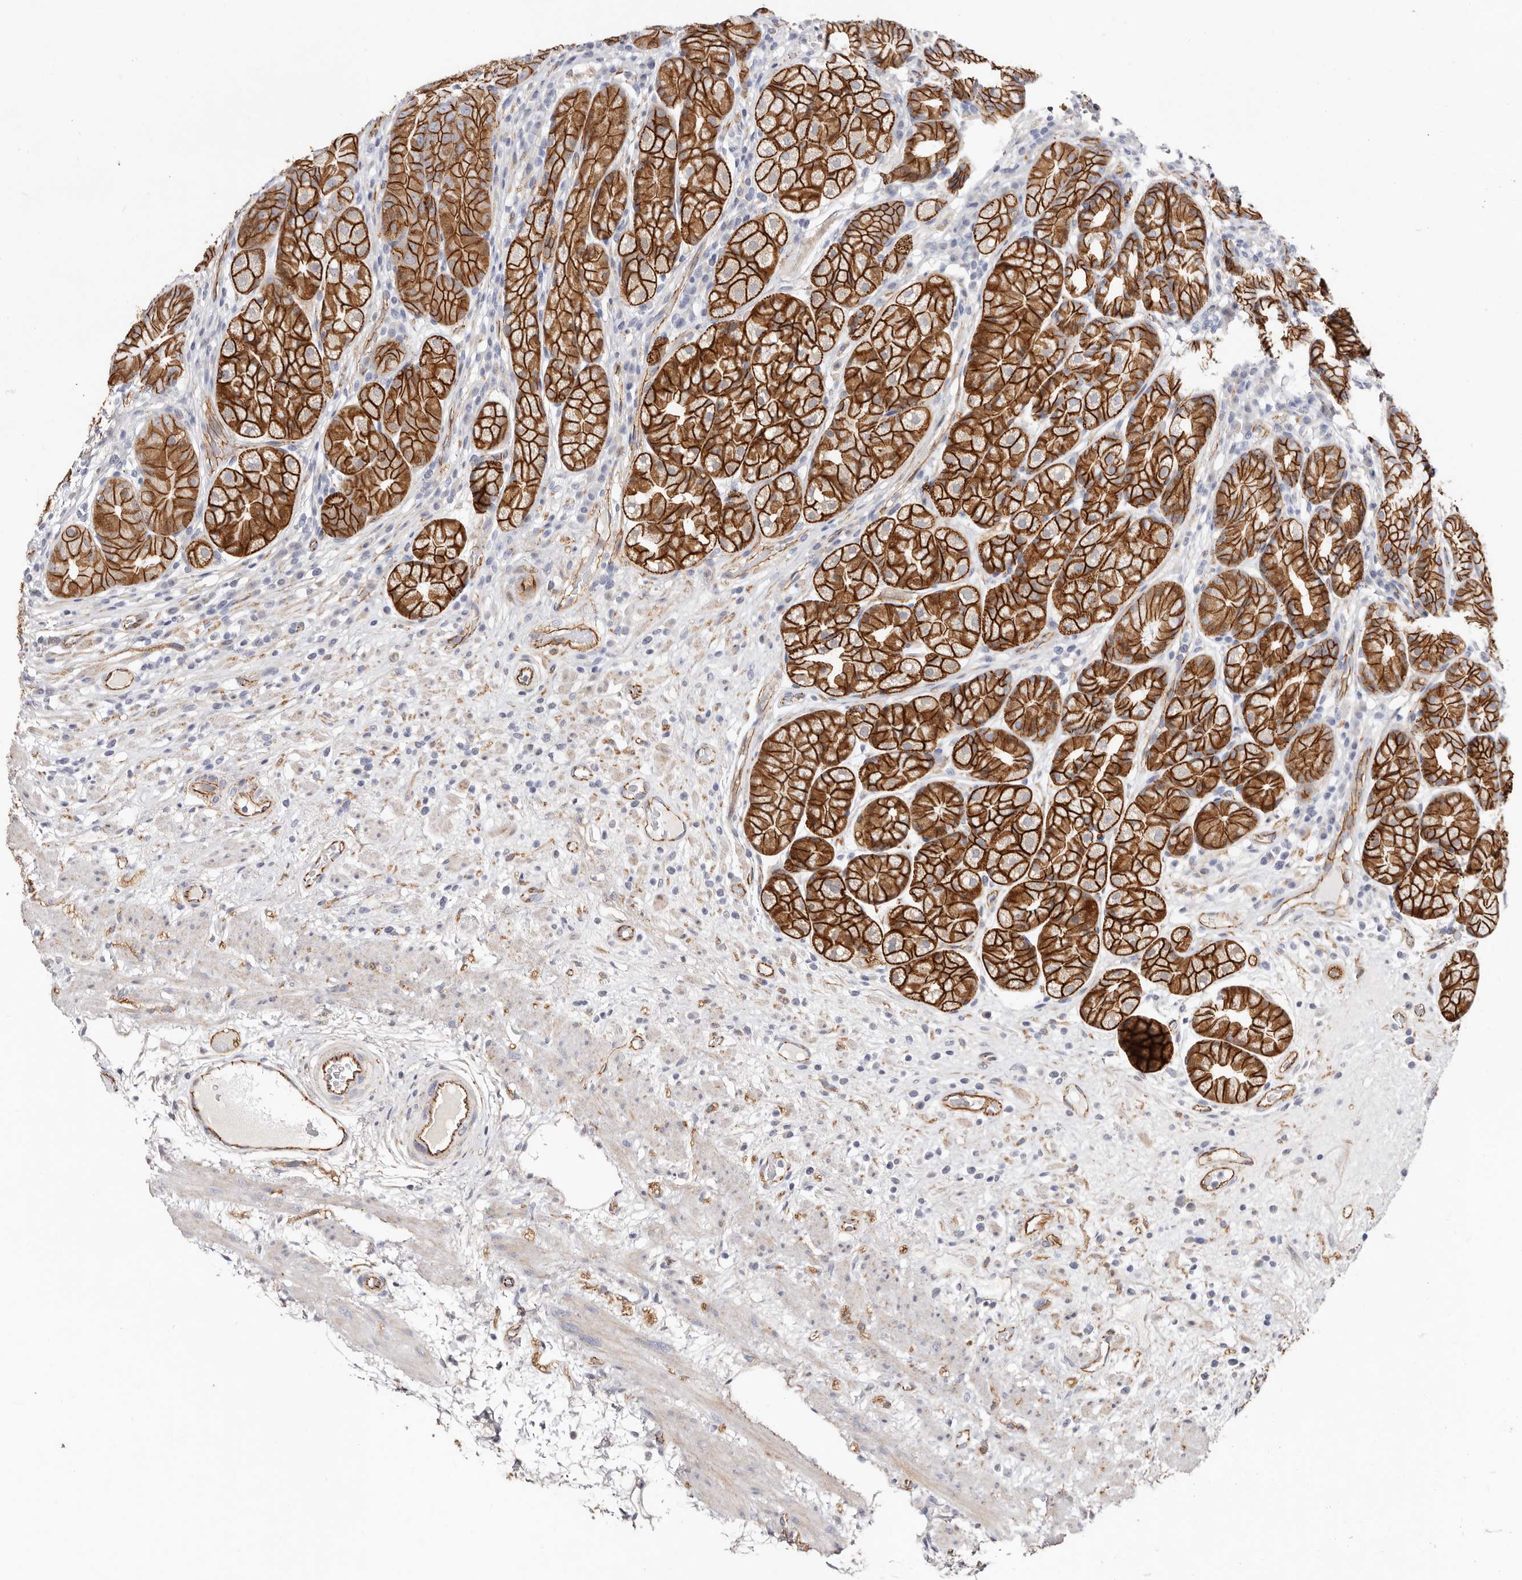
{"staining": {"intensity": "strong", "quantity": ">75%", "location": "cytoplasmic/membranous"}, "tissue": "stomach", "cell_type": "Glandular cells", "image_type": "normal", "snomed": [{"axis": "morphology", "description": "Normal tissue, NOS"}, {"axis": "topography", "description": "Stomach"}], "caption": "This is a micrograph of immunohistochemistry staining of unremarkable stomach, which shows strong staining in the cytoplasmic/membranous of glandular cells.", "gene": "CTNNB1", "patient": {"sex": "male", "age": 57}}